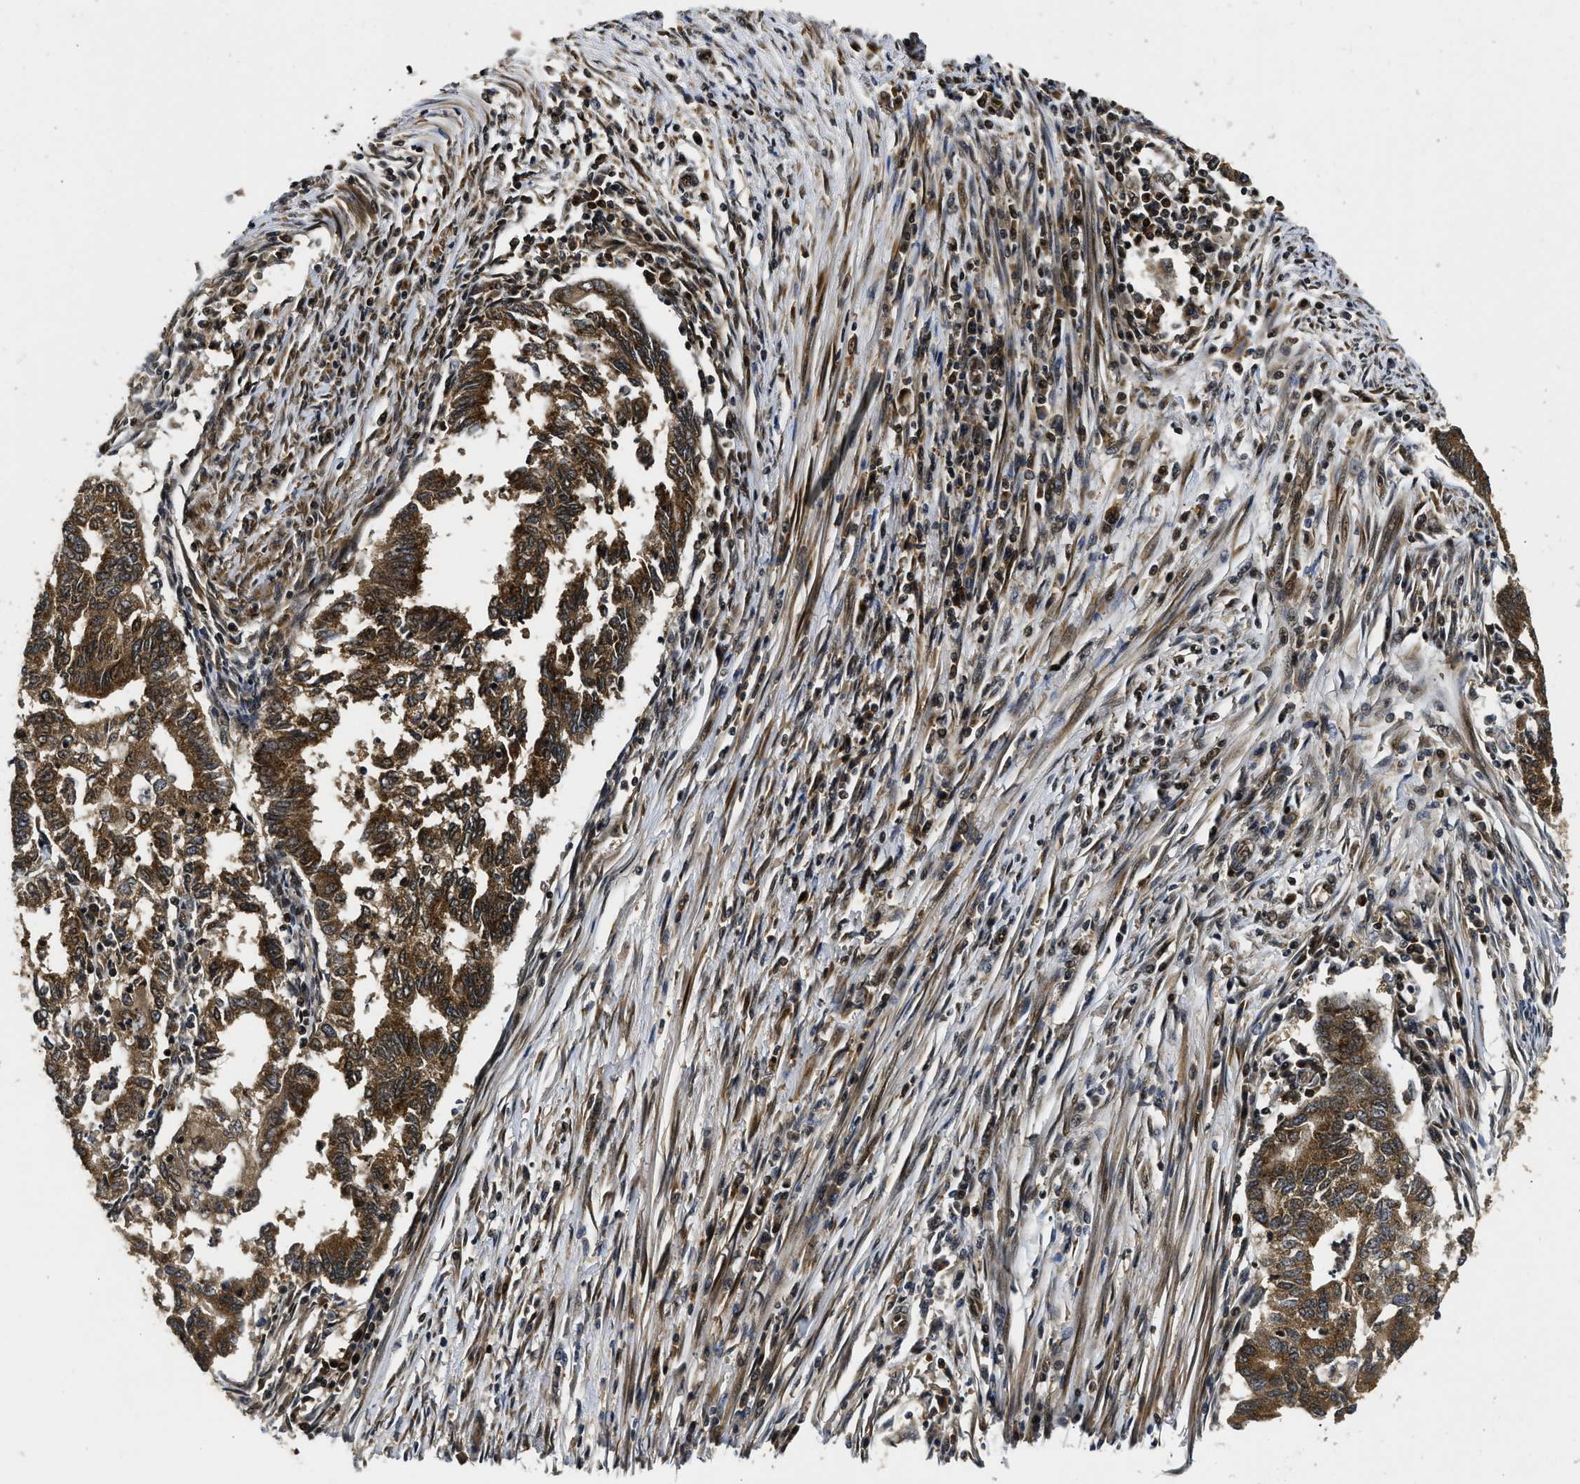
{"staining": {"intensity": "strong", "quantity": ">75%", "location": "cytoplasmic/membranous"}, "tissue": "endometrial cancer", "cell_type": "Tumor cells", "image_type": "cancer", "snomed": [{"axis": "morphology", "description": "Polyp, NOS"}, {"axis": "morphology", "description": "Adenocarcinoma, NOS"}, {"axis": "morphology", "description": "Adenoma, NOS"}, {"axis": "topography", "description": "Endometrium"}], "caption": "This micrograph reveals IHC staining of human endometrial polyp, with high strong cytoplasmic/membranous staining in about >75% of tumor cells.", "gene": "ADSL", "patient": {"sex": "female", "age": 79}}